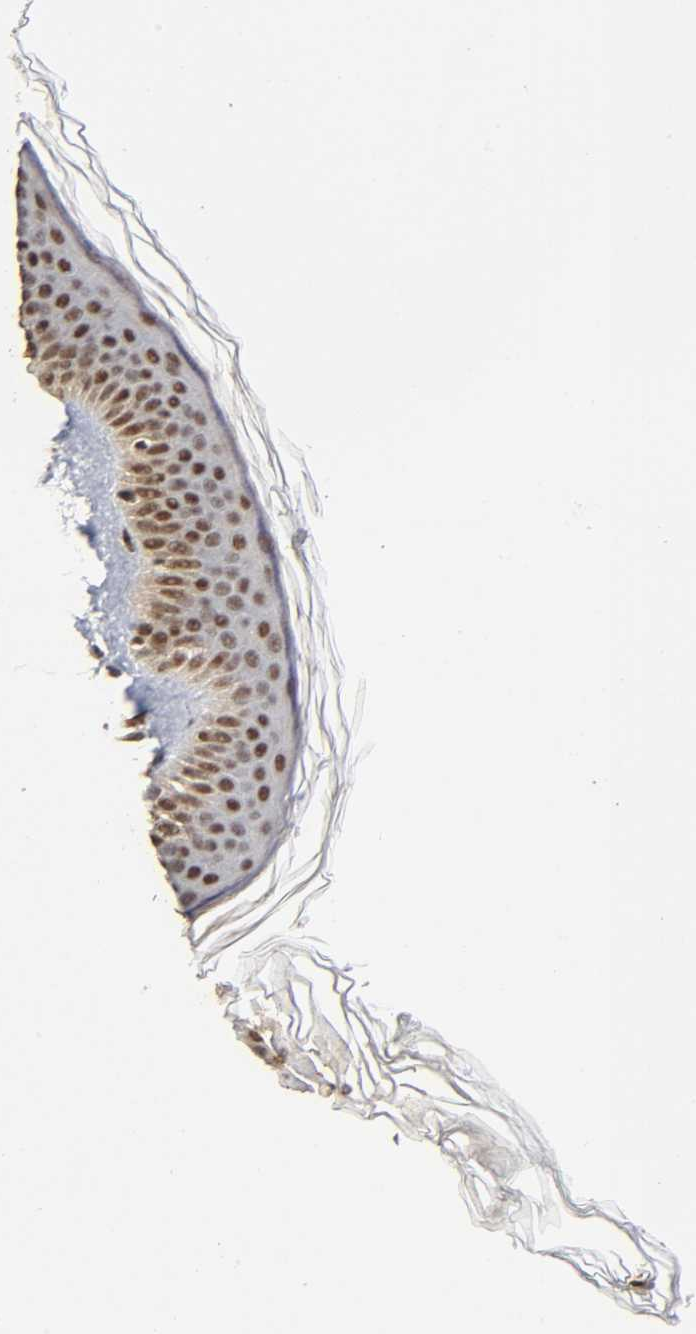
{"staining": {"intensity": "strong", "quantity": ">75%", "location": "nuclear"}, "tissue": "skin", "cell_type": "Fibroblasts", "image_type": "normal", "snomed": [{"axis": "morphology", "description": "Normal tissue, NOS"}, {"axis": "topography", "description": "Skin"}], "caption": "A high amount of strong nuclear expression is present in approximately >75% of fibroblasts in benign skin.", "gene": "ZNF384", "patient": {"sex": "female", "age": 56}}